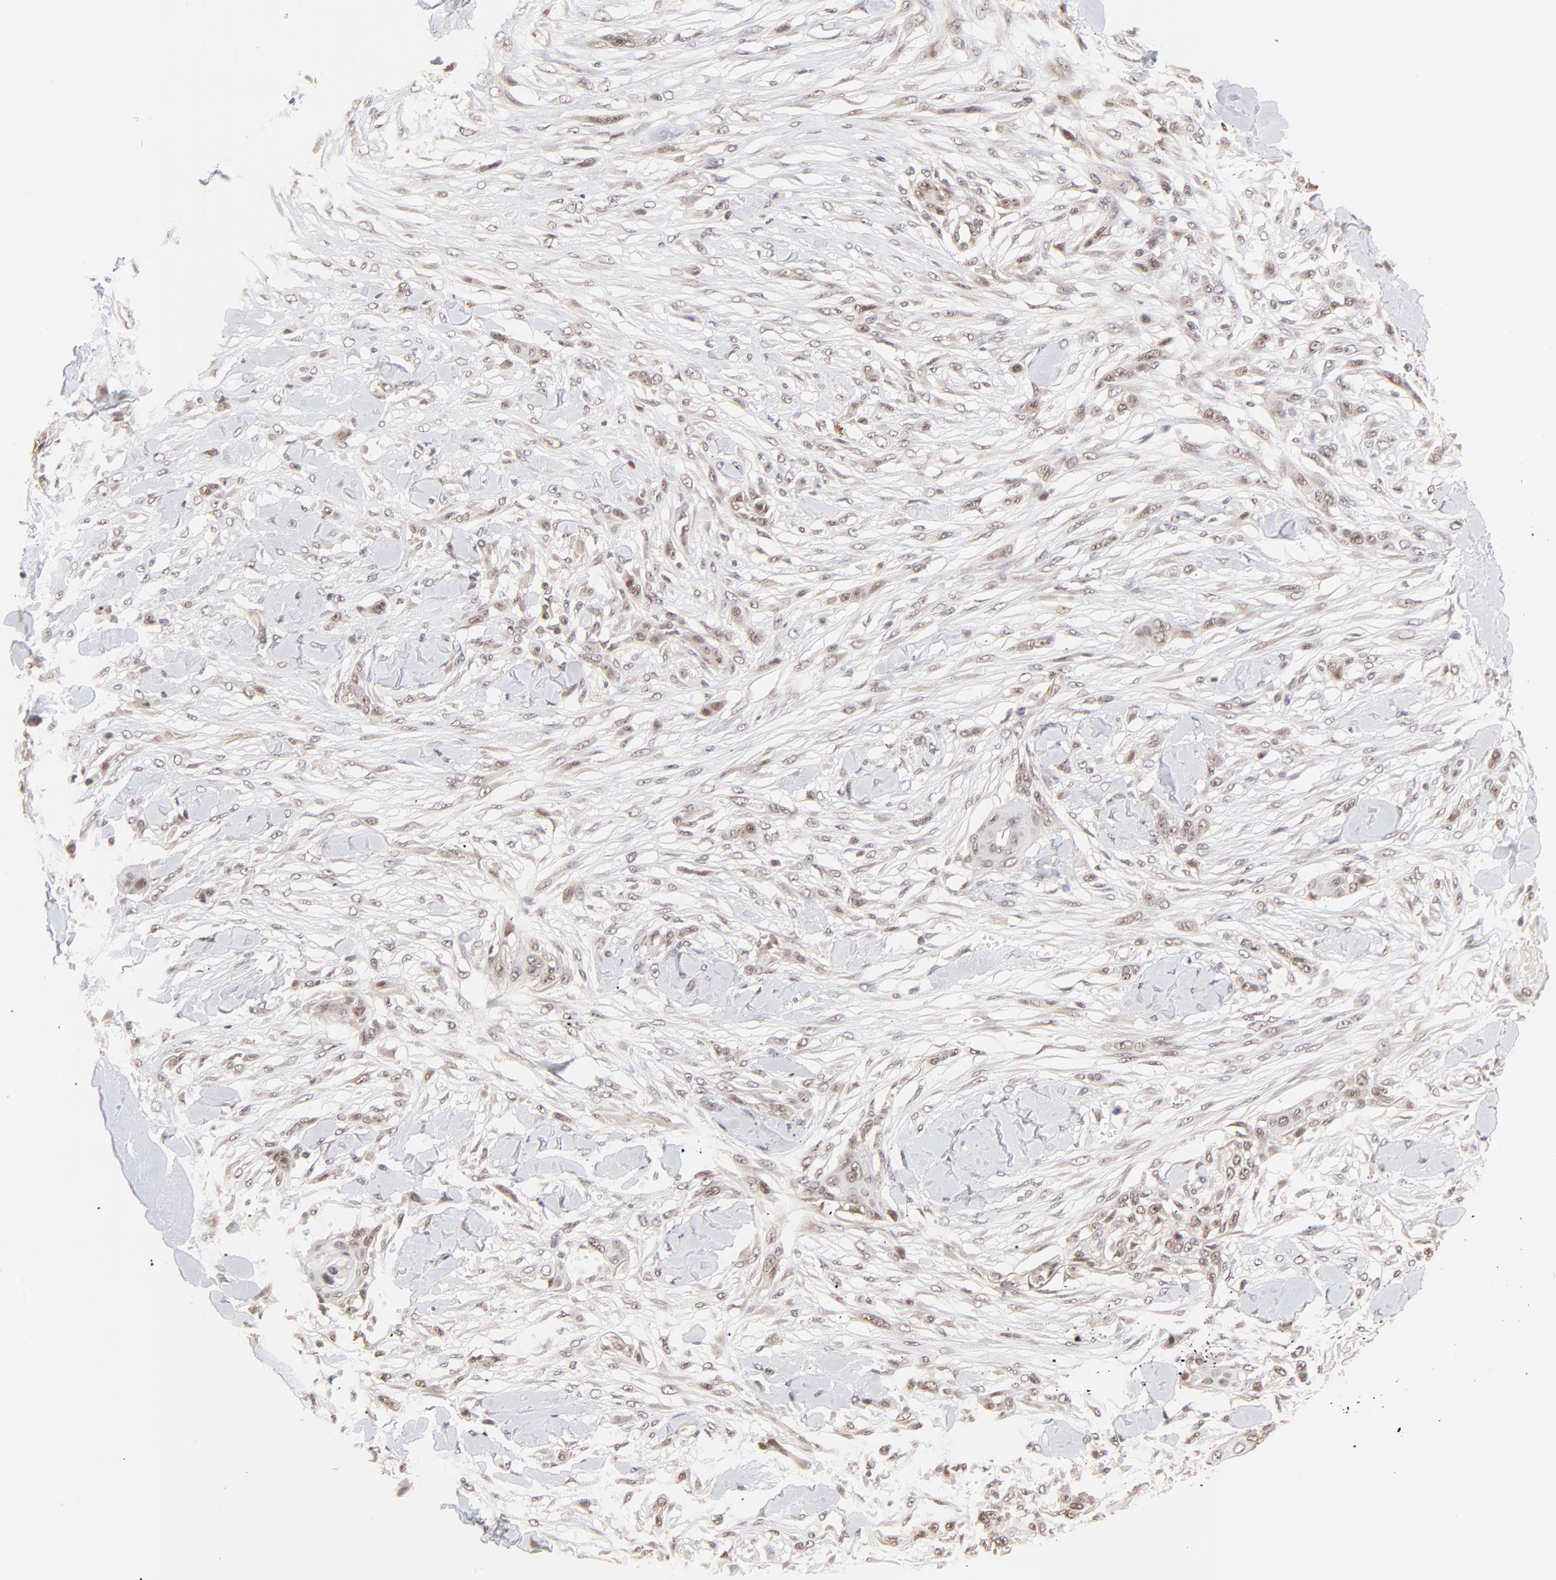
{"staining": {"intensity": "weak", "quantity": "25%-75%", "location": "nuclear"}, "tissue": "skin cancer", "cell_type": "Tumor cells", "image_type": "cancer", "snomed": [{"axis": "morphology", "description": "Squamous cell carcinoma, NOS"}, {"axis": "topography", "description": "Skin"}], "caption": "Skin cancer (squamous cell carcinoma) was stained to show a protein in brown. There is low levels of weak nuclear staining in approximately 25%-75% of tumor cells.", "gene": "MED12", "patient": {"sex": "female", "age": 59}}